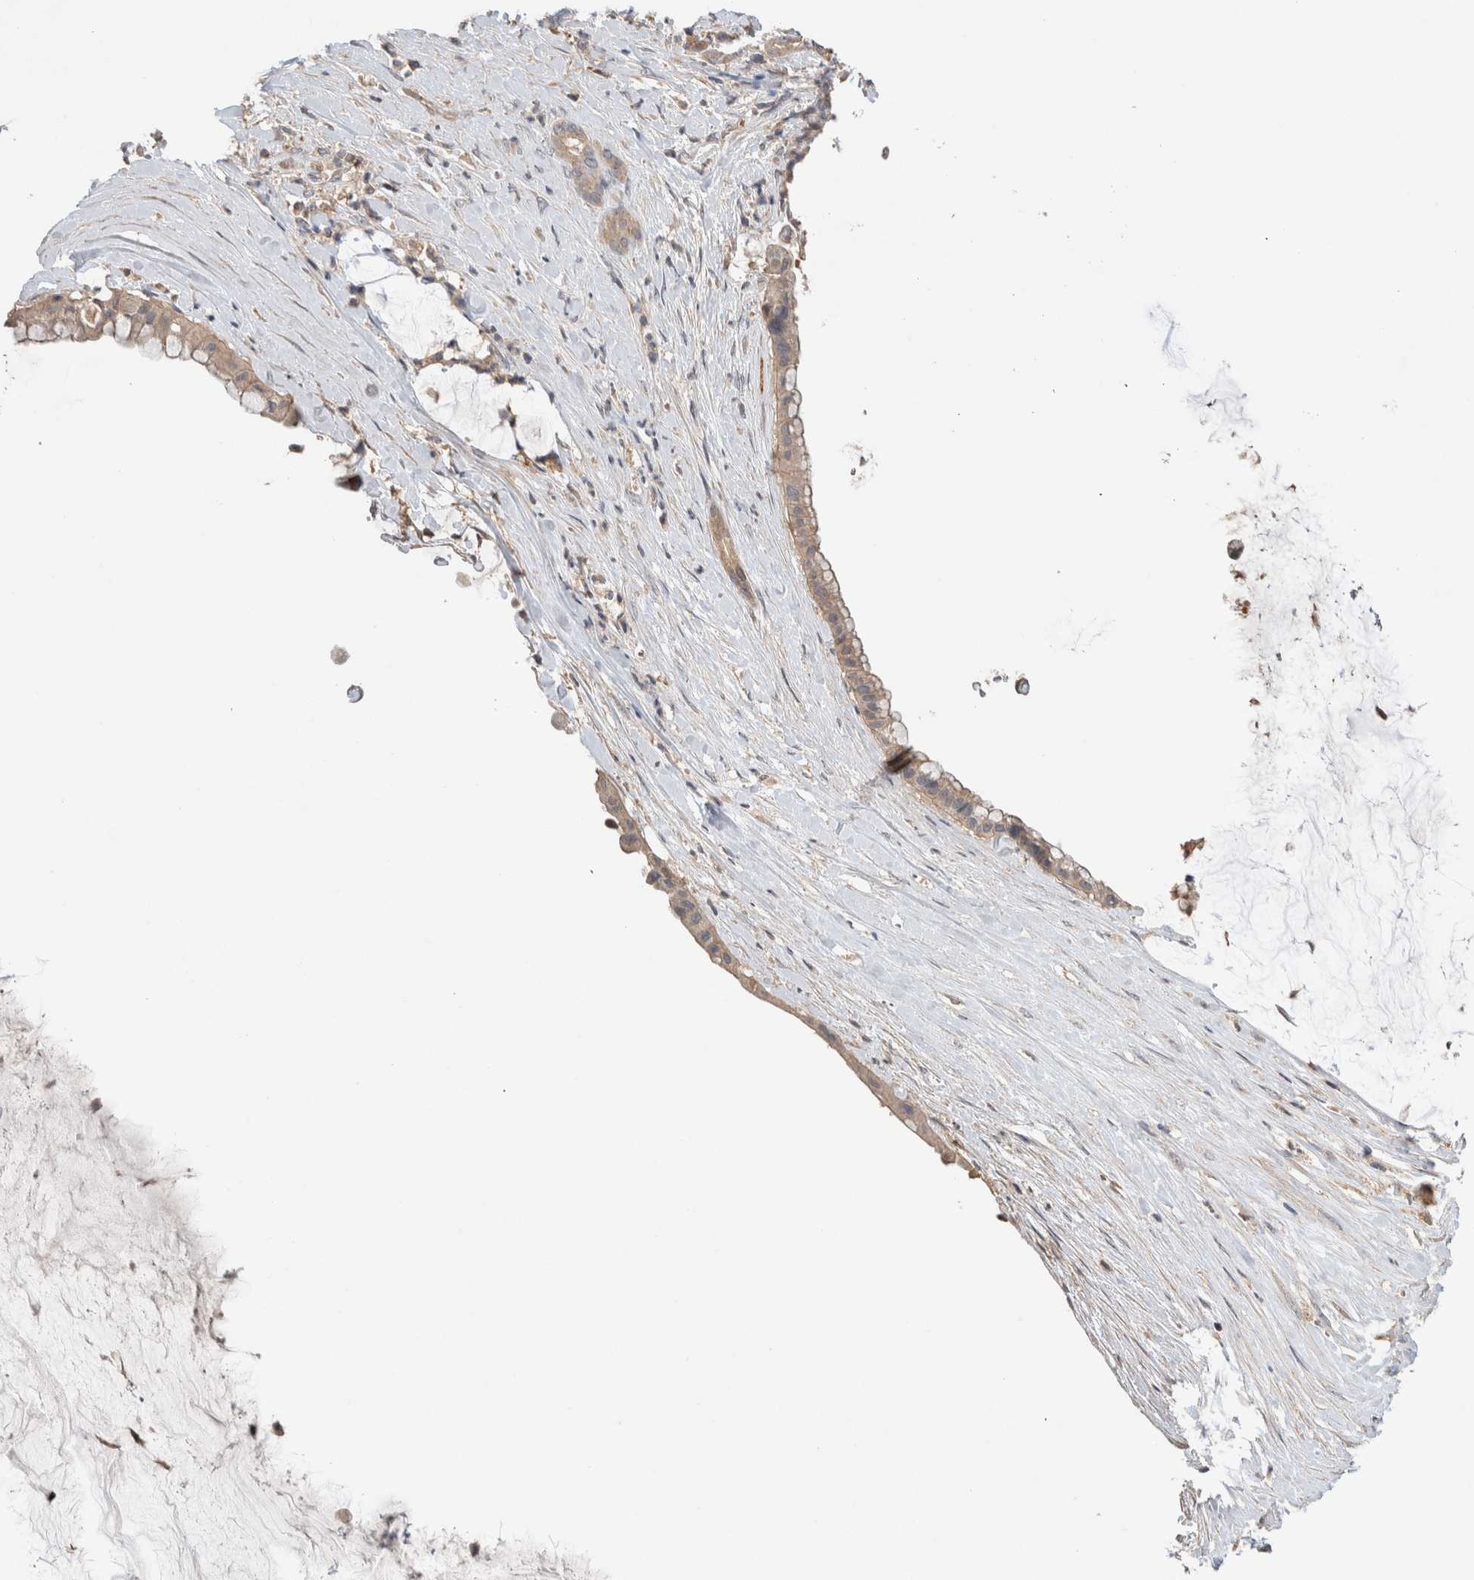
{"staining": {"intensity": "weak", "quantity": ">75%", "location": "cytoplasmic/membranous"}, "tissue": "pancreatic cancer", "cell_type": "Tumor cells", "image_type": "cancer", "snomed": [{"axis": "morphology", "description": "Adenocarcinoma, NOS"}, {"axis": "topography", "description": "Pancreas"}], "caption": "The image shows immunohistochemical staining of pancreatic cancer (adenocarcinoma). There is weak cytoplasmic/membranous positivity is seen in about >75% of tumor cells.", "gene": "WDR91", "patient": {"sex": "male", "age": 41}}